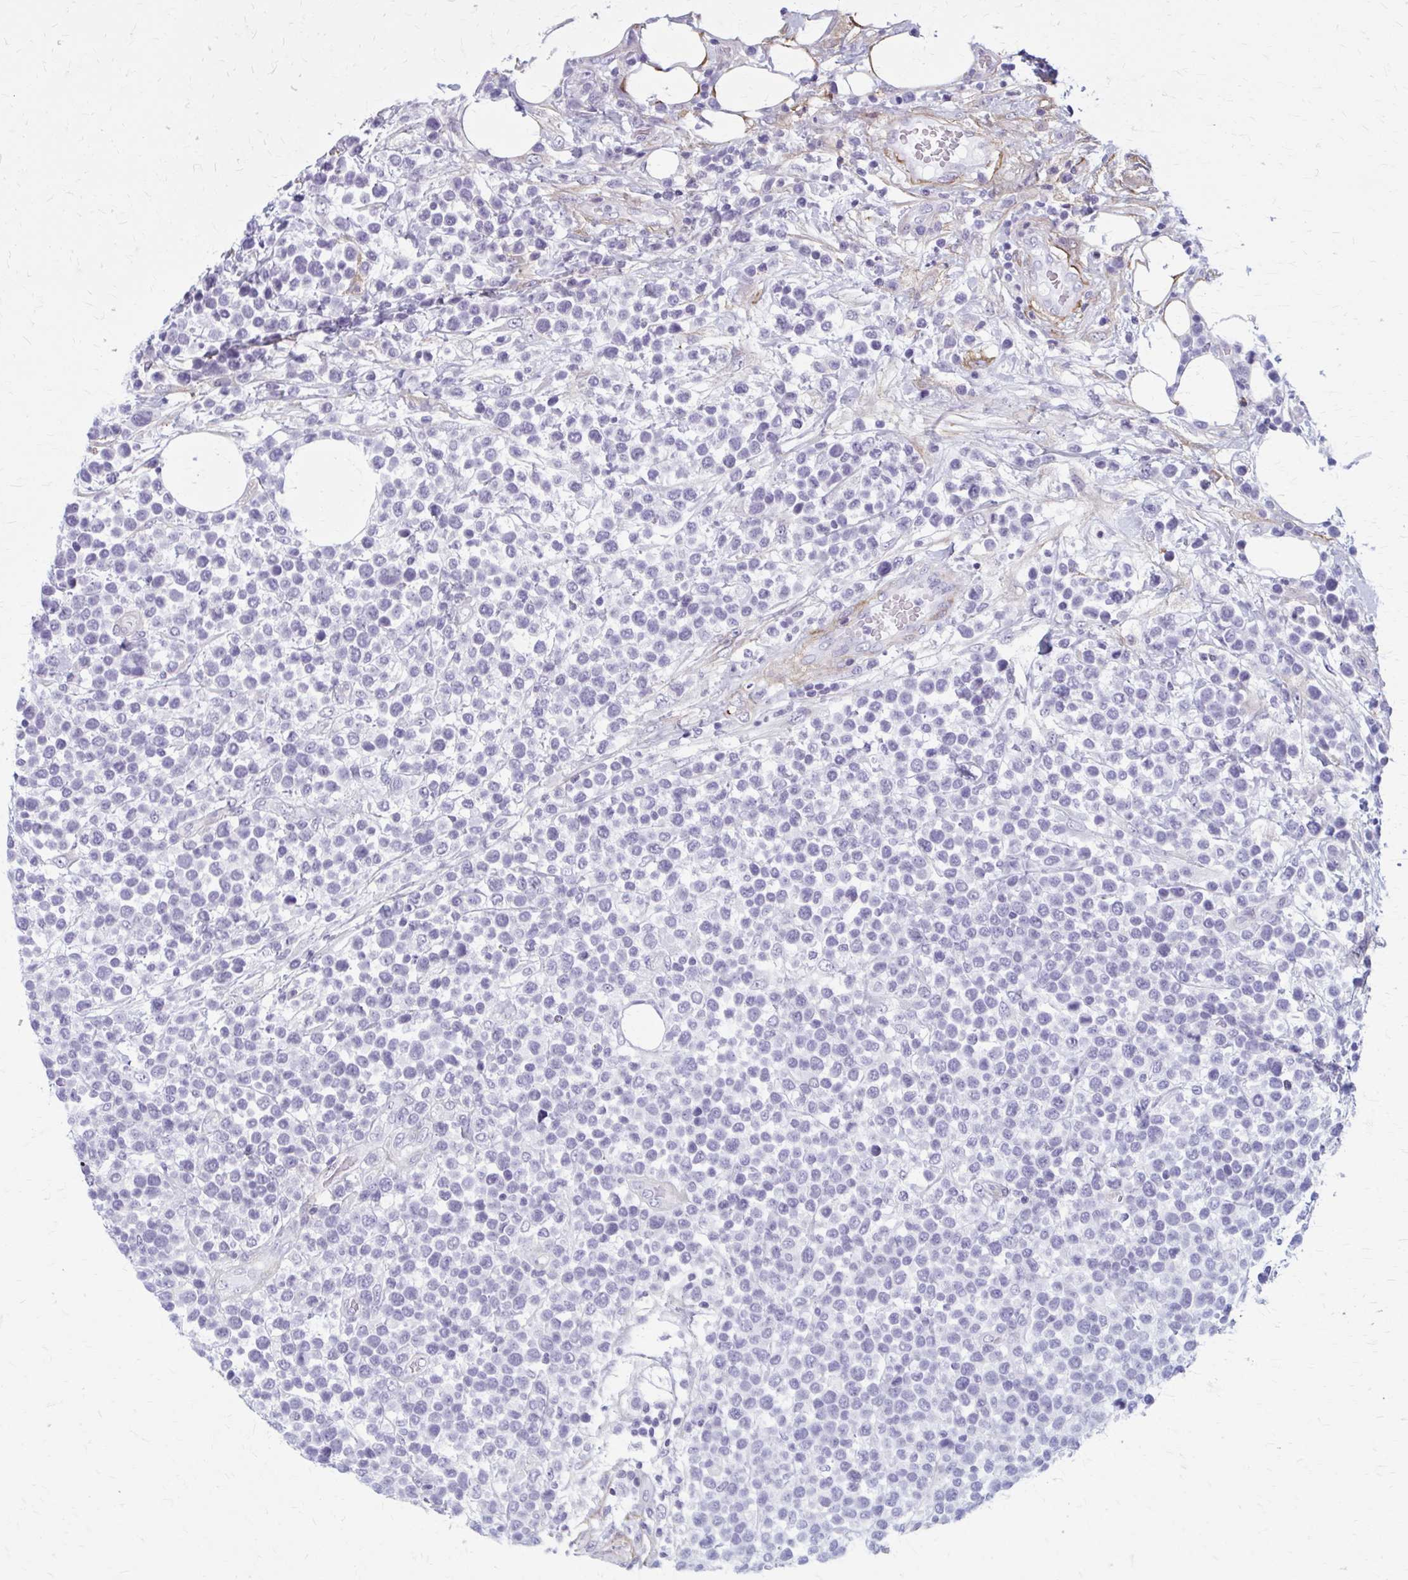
{"staining": {"intensity": "negative", "quantity": "none", "location": "none"}, "tissue": "lymphoma", "cell_type": "Tumor cells", "image_type": "cancer", "snomed": [{"axis": "morphology", "description": "Malignant lymphoma, non-Hodgkin's type, Low grade"}, {"axis": "topography", "description": "Lymph node"}], "caption": "Immunohistochemical staining of human low-grade malignant lymphoma, non-Hodgkin's type exhibits no significant positivity in tumor cells.", "gene": "AKAP12", "patient": {"sex": "male", "age": 60}}